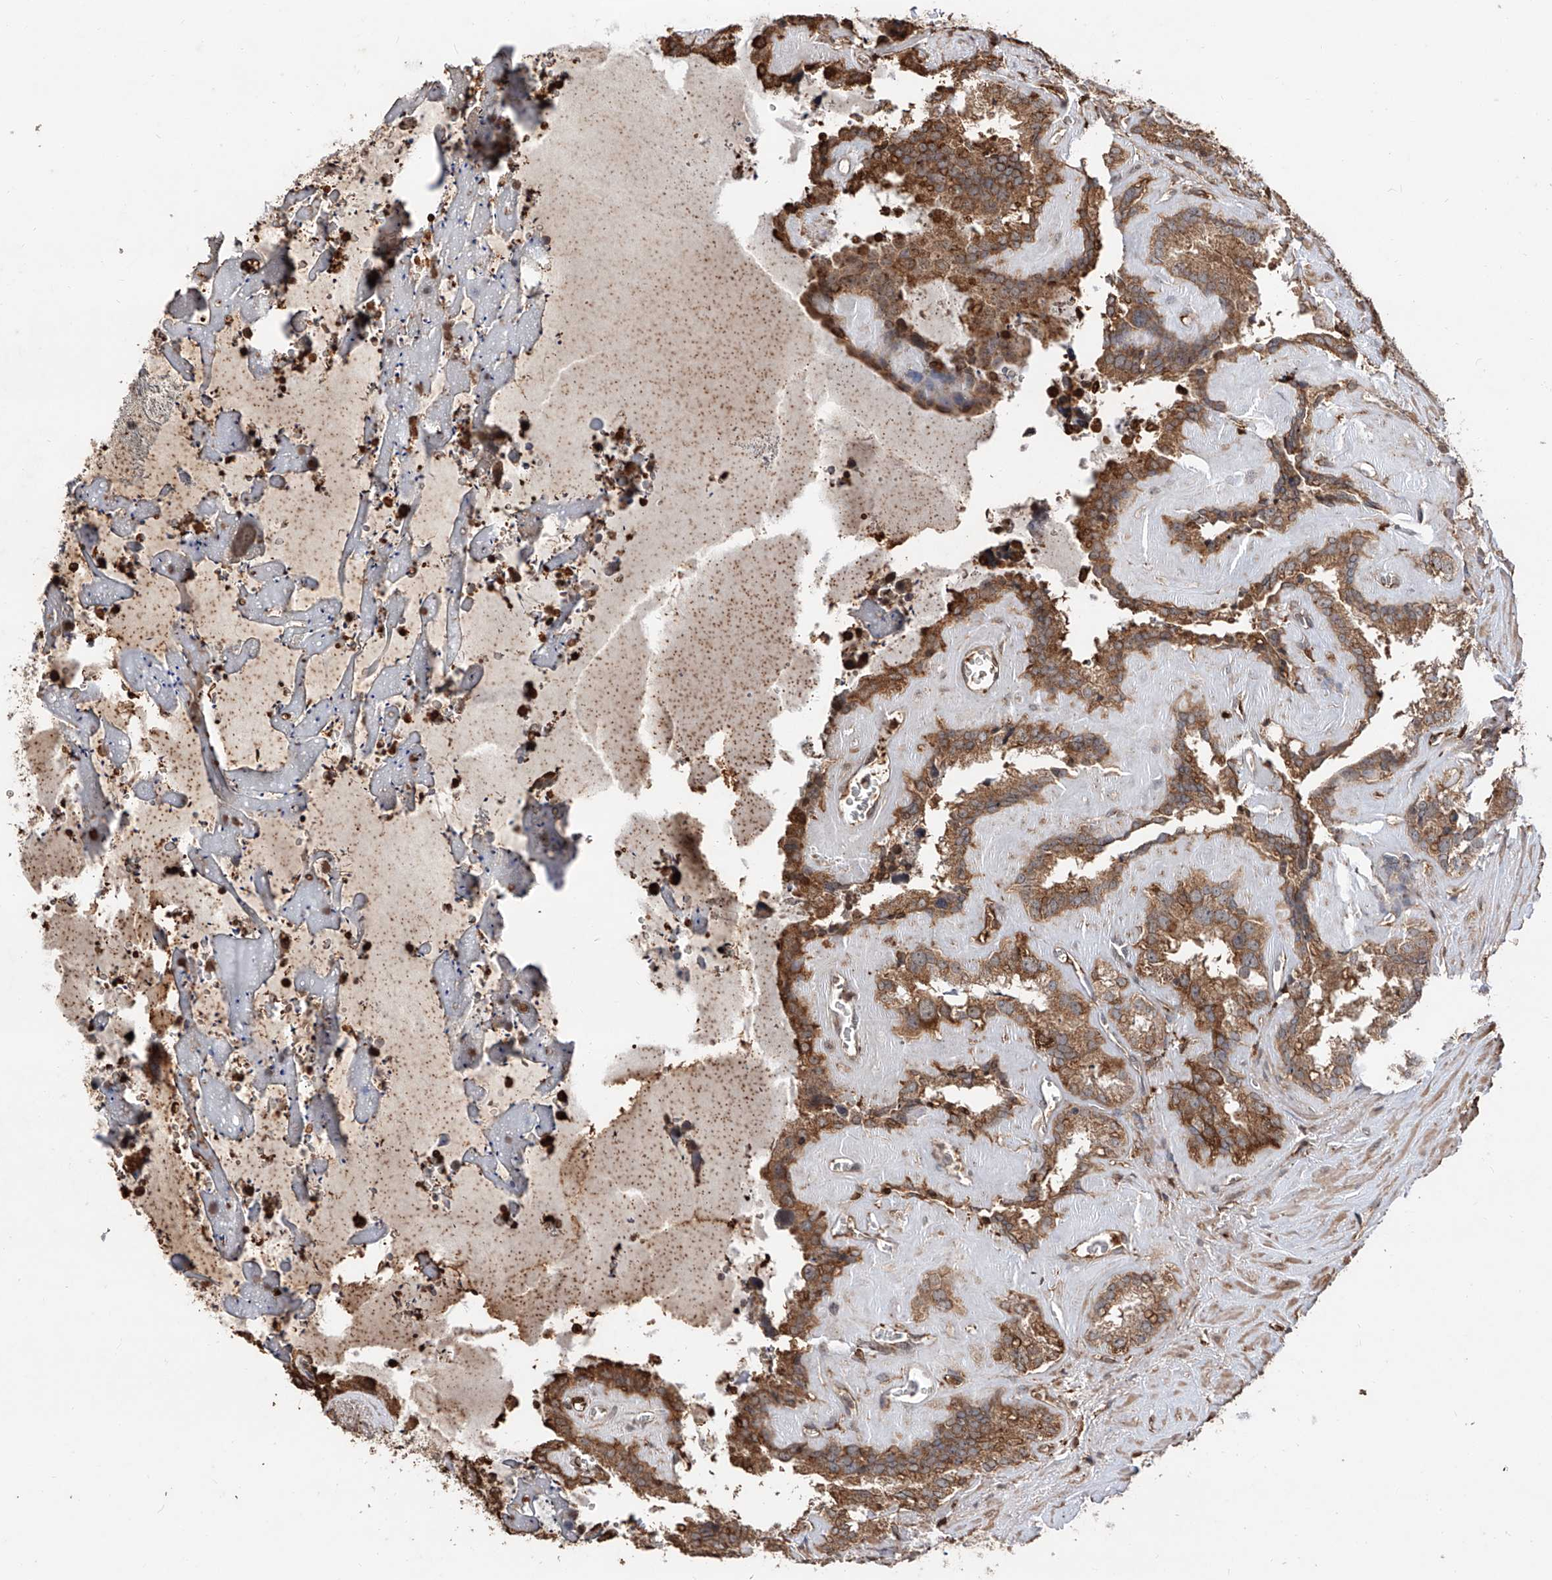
{"staining": {"intensity": "moderate", "quantity": ">75%", "location": "cytoplasmic/membranous"}, "tissue": "seminal vesicle", "cell_type": "Glandular cells", "image_type": "normal", "snomed": [{"axis": "morphology", "description": "Normal tissue, NOS"}, {"axis": "topography", "description": "Prostate"}, {"axis": "topography", "description": "Seminal veicle"}], "caption": "High-magnification brightfield microscopy of benign seminal vesicle stained with DAB (3,3'-diaminobenzidine) (brown) and counterstained with hematoxylin (blue). glandular cells exhibit moderate cytoplasmic/membranous expression is identified in about>75% of cells.", "gene": "EDN1", "patient": {"sex": "male", "age": 59}}